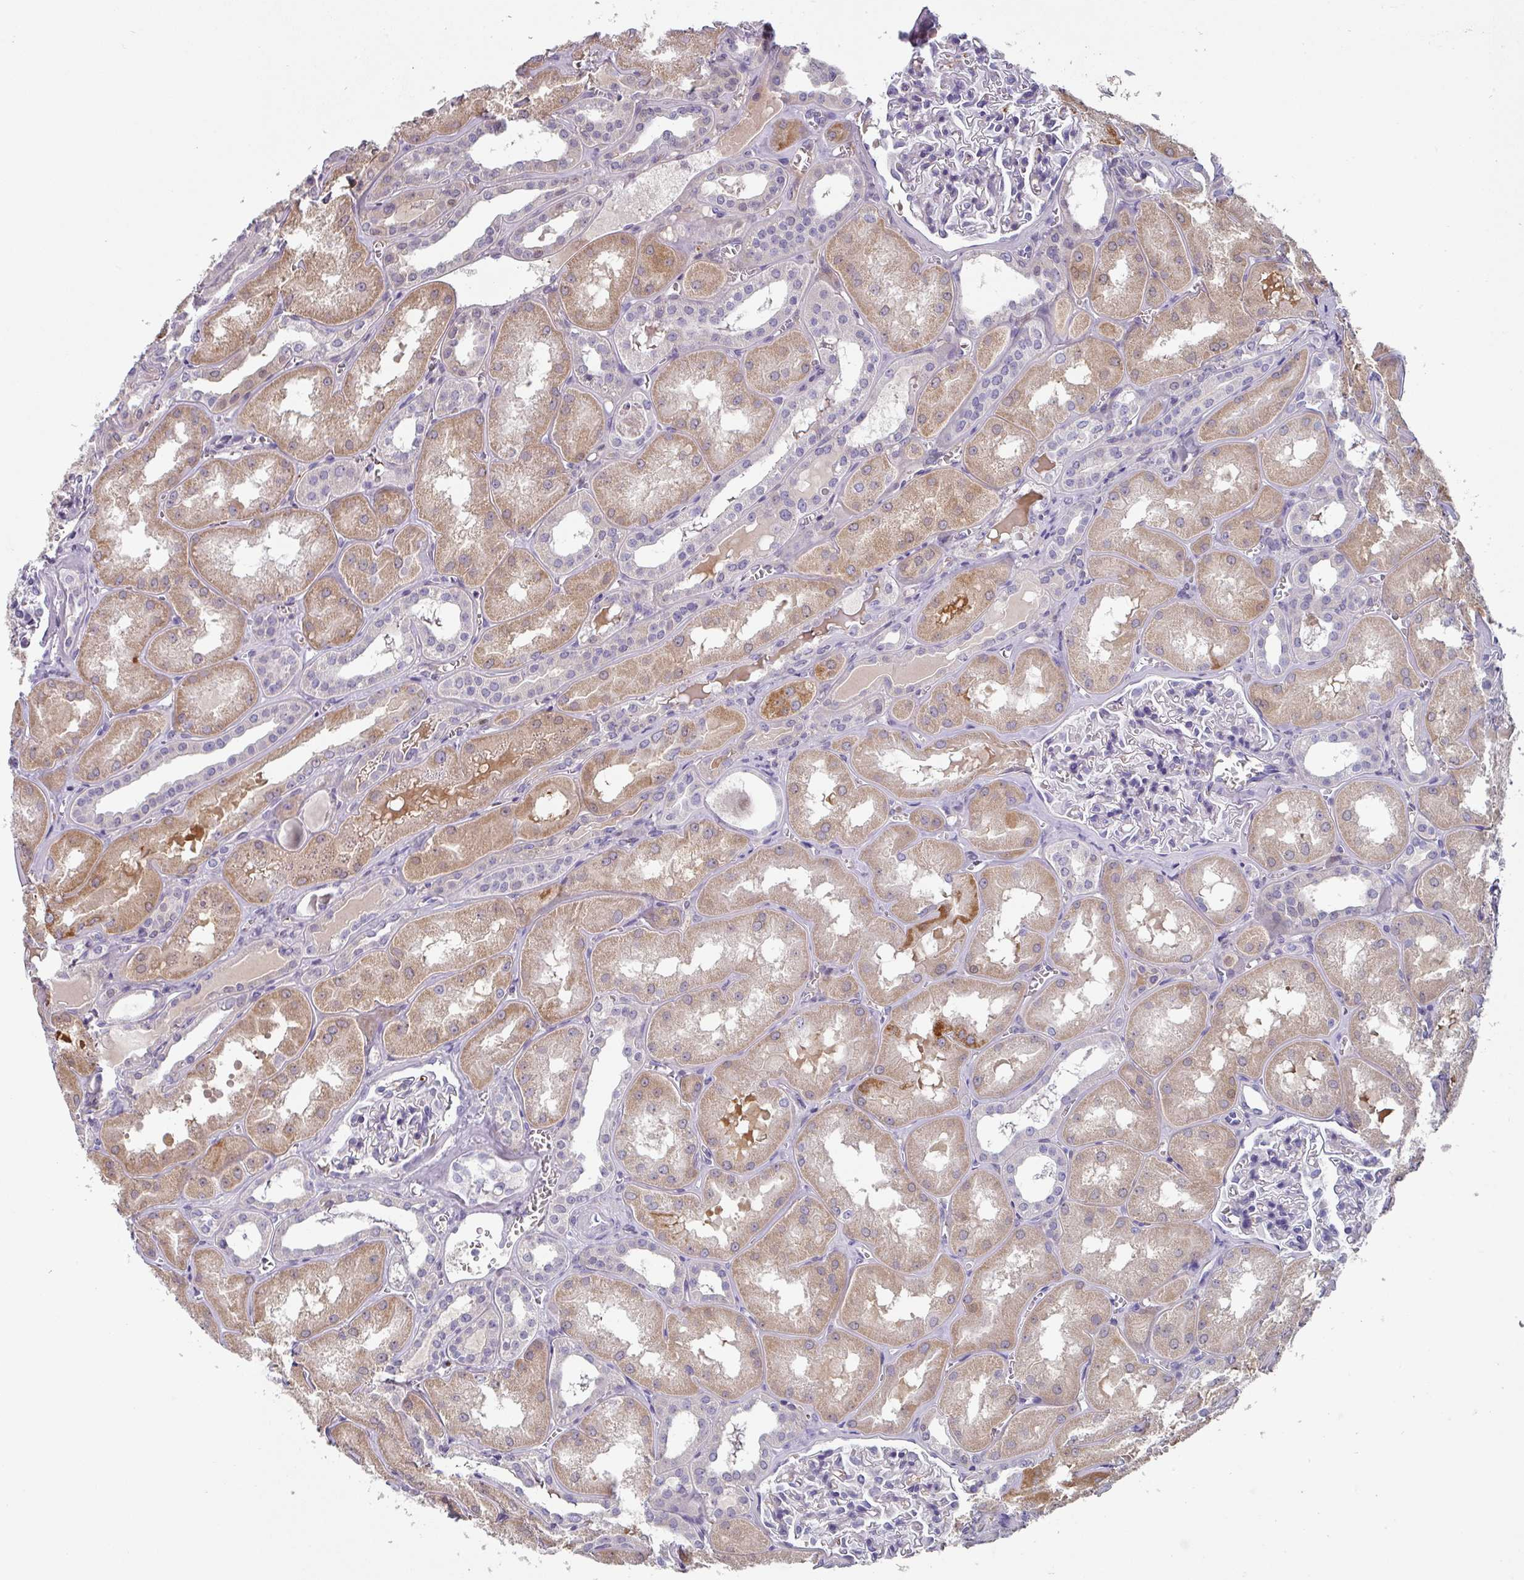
{"staining": {"intensity": "negative", "quantity": "none", "location": "none"}, "tissue": "kidney", "cell_type": "Cells in glomeruli", "image_type": "normal", "snomed": [{"axis": "morphology", "description": "Normal tissue, NOS"}, {"axis": "topography", "description": "Kidney"}], "caption": "Immunohistochemical staining of benign kidney exhibits no significant positivity in cells in glomeruli. The staining was performed using DAB (3,3'-diaminobenzidine) to visualize the protein expression in brown, while the nuclei were stained in blue with hematoxylin (Magnification: 20x).", "gene": "DEFB115", "patient": {"sex": "male", "age": 61}}